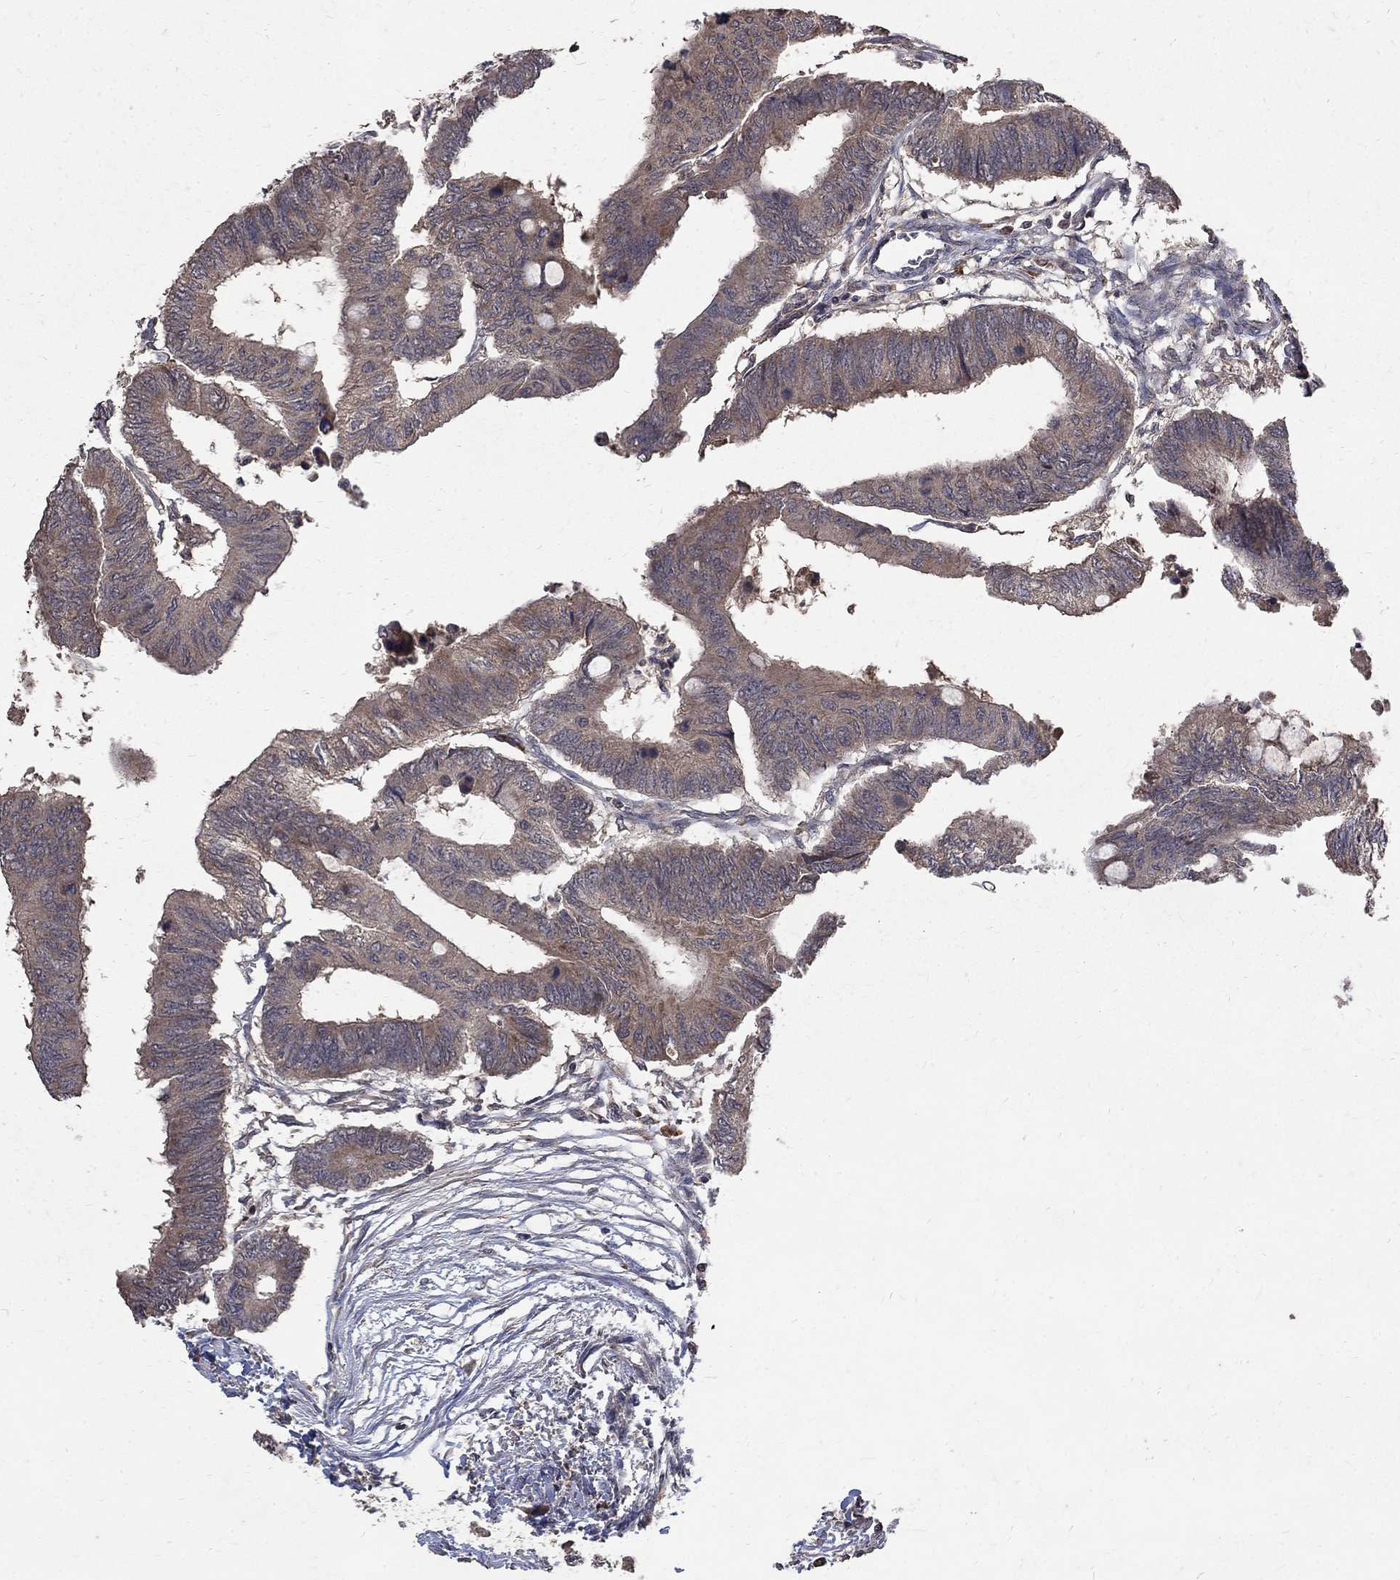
{"staining": {"intensity": "weak", "quantity": "25%-75%", "location": "cytoplasmic/membranous"}, "tissue": "colorectal cancer", "cell_type": "Tumor cells", "image_type": "cancer", "snomed": [{"axis": "morphology", "description": "Normal tissue, NOS"}, {"axis": "morphology", "description": "Adenocarcinoma, NOS"}, {"axis": "topography", "description": "Rectum"}, {"axis": "topography", "description": "Peripheral nerve tissue"}], "caption": "Human colorectal cancer stained for a protein (brown) reveals weak cytoplasmic/membranous positive positivity in approximately 25%-75% of tumor cells.", "gene": "C17orf75", "patient": {"sex": "male", "age": 92}}